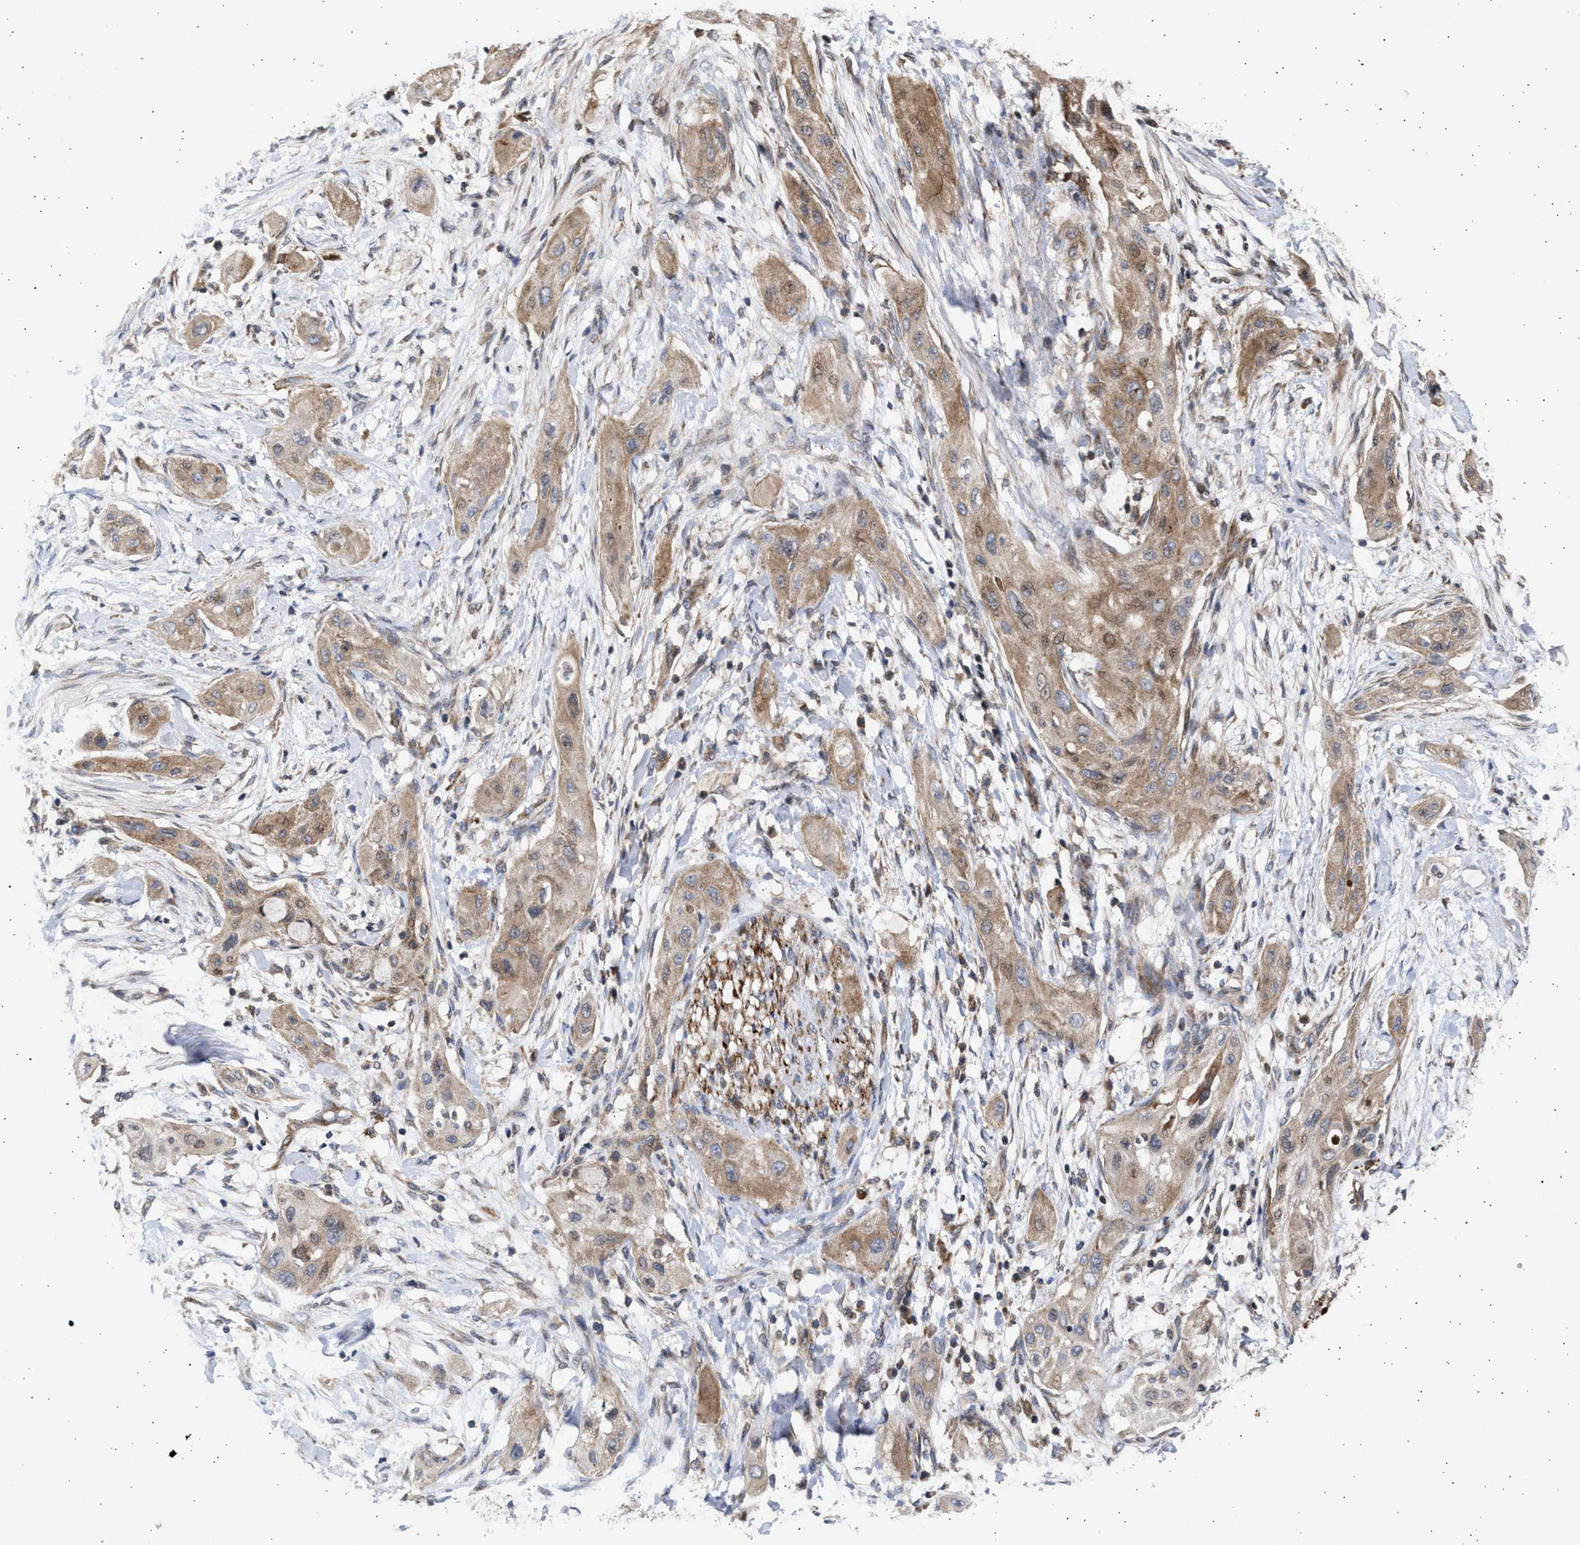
{"staining": {"intensity": "moderate", "quantity": ">75%", "location": "cytoplasmic/membranous"}, "tissue": "lung cancer", "cell_type": "Tumor cells", "image_type": "cancer", "snomed": [{"axis": "morphology", "description": "Squamous cell carcinoma, NOS"}, {"axis": "topography", "description": "Lung"}], "caption": "Human squamous cell carcinoma (lung) stained for a protein (brown) exhibits moderate cytoplasmic/membranous positive staining in about >75% of tumor cells.", "gene": "TTC19", "patient": {"sex": "female", "age": 47}}